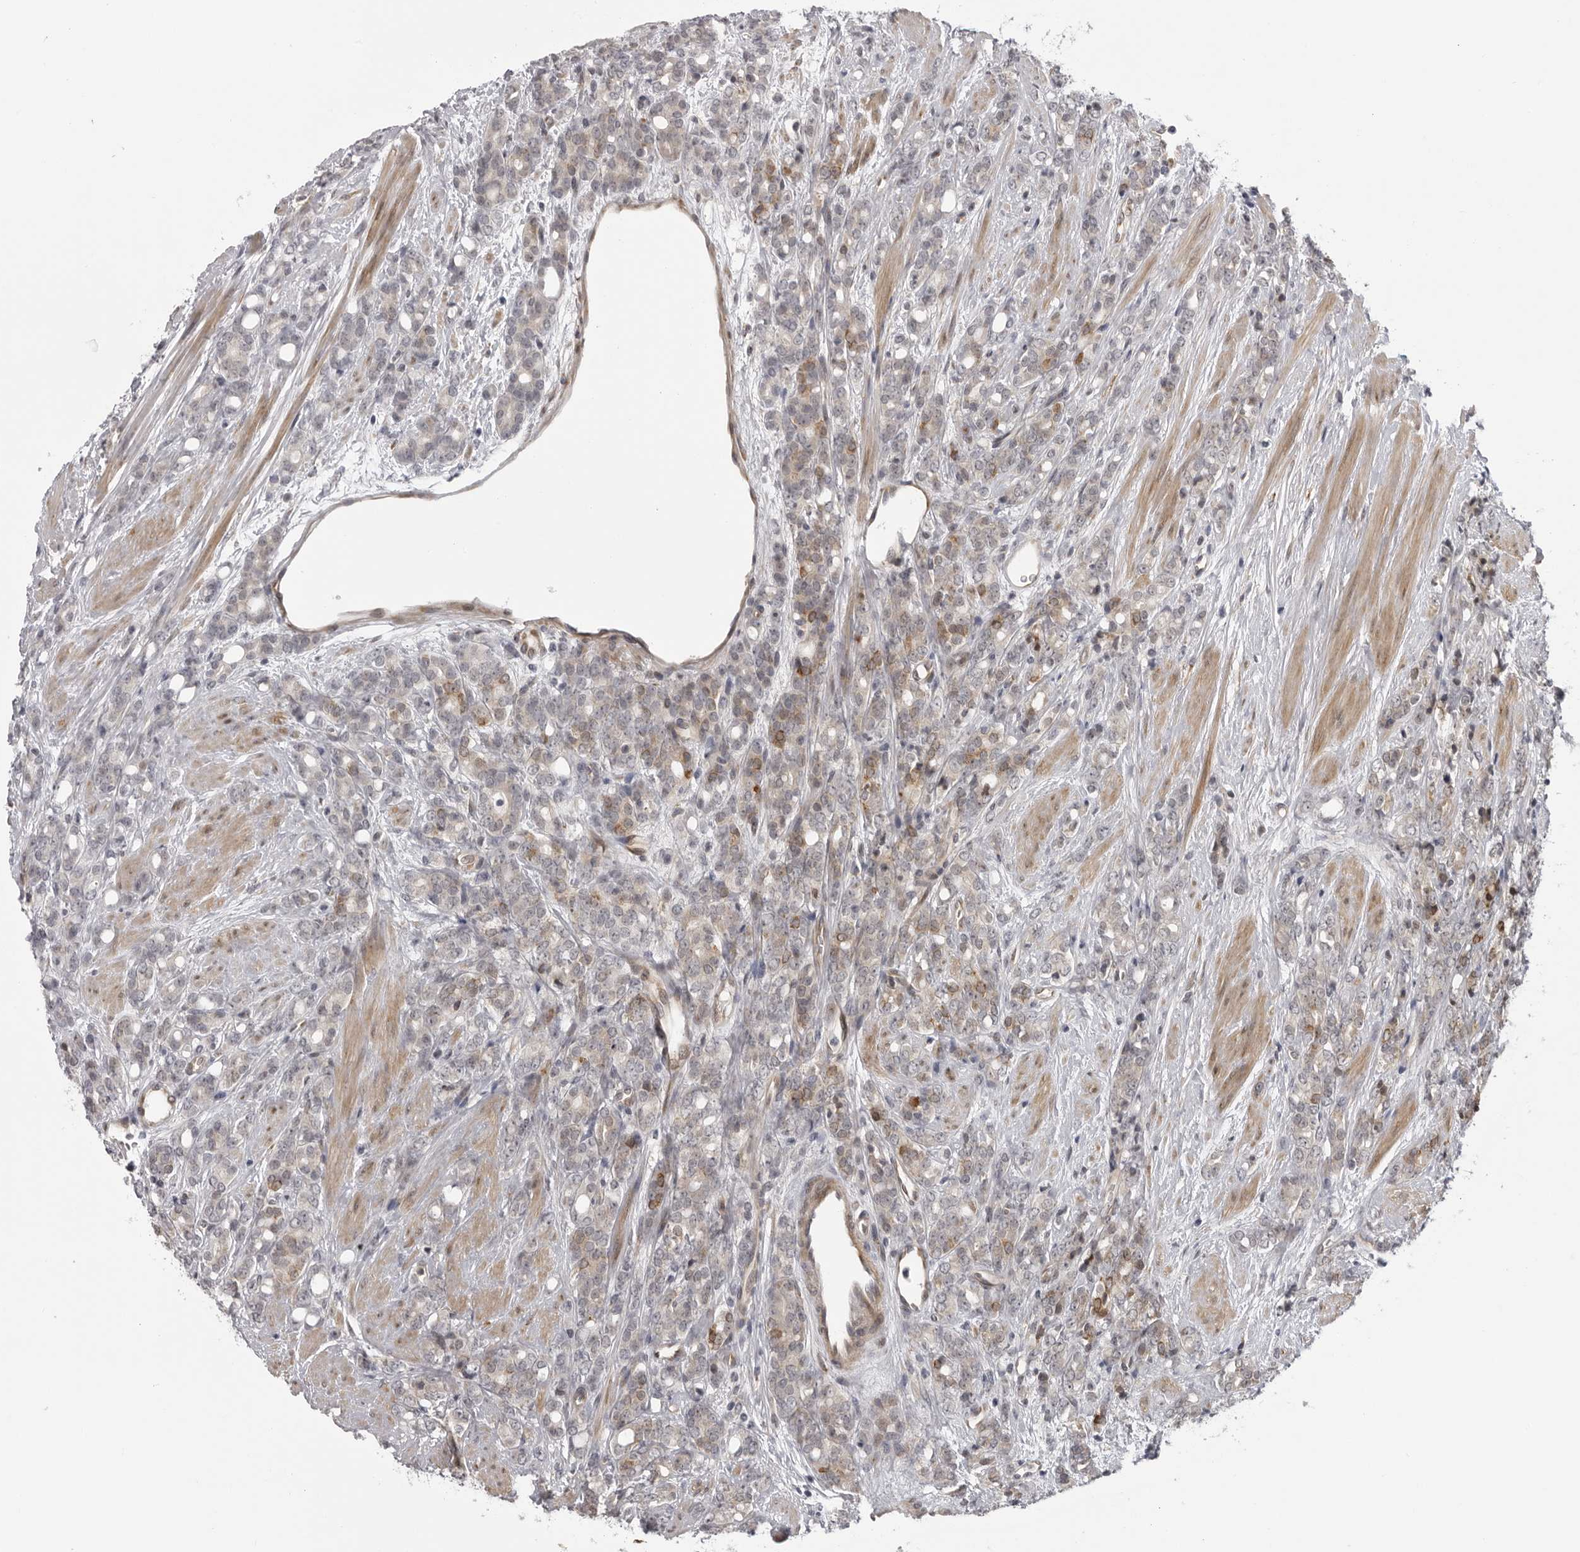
{"staining": {"intensity": "strong", "quantity": "<25%", "location": "cytoplasmic/membranous"}, "tissue": "prostate cancer", "cell_type": "Tumor cells", "image_type": "cancer", "snomed": [{"axis": "morphology", "description": "Adenocarcinoma, High grade"}, {"axis": "topography", "description": "Prostate"}], "caption": "A brown stain highlights strong cytoplasmic/membranous expression of a protein in human prostate cancer (adenocarcinoma (high-grade)) tumor cells.", "gene": "DNAH14", "patient": {"sex": "male", "age": 62}}